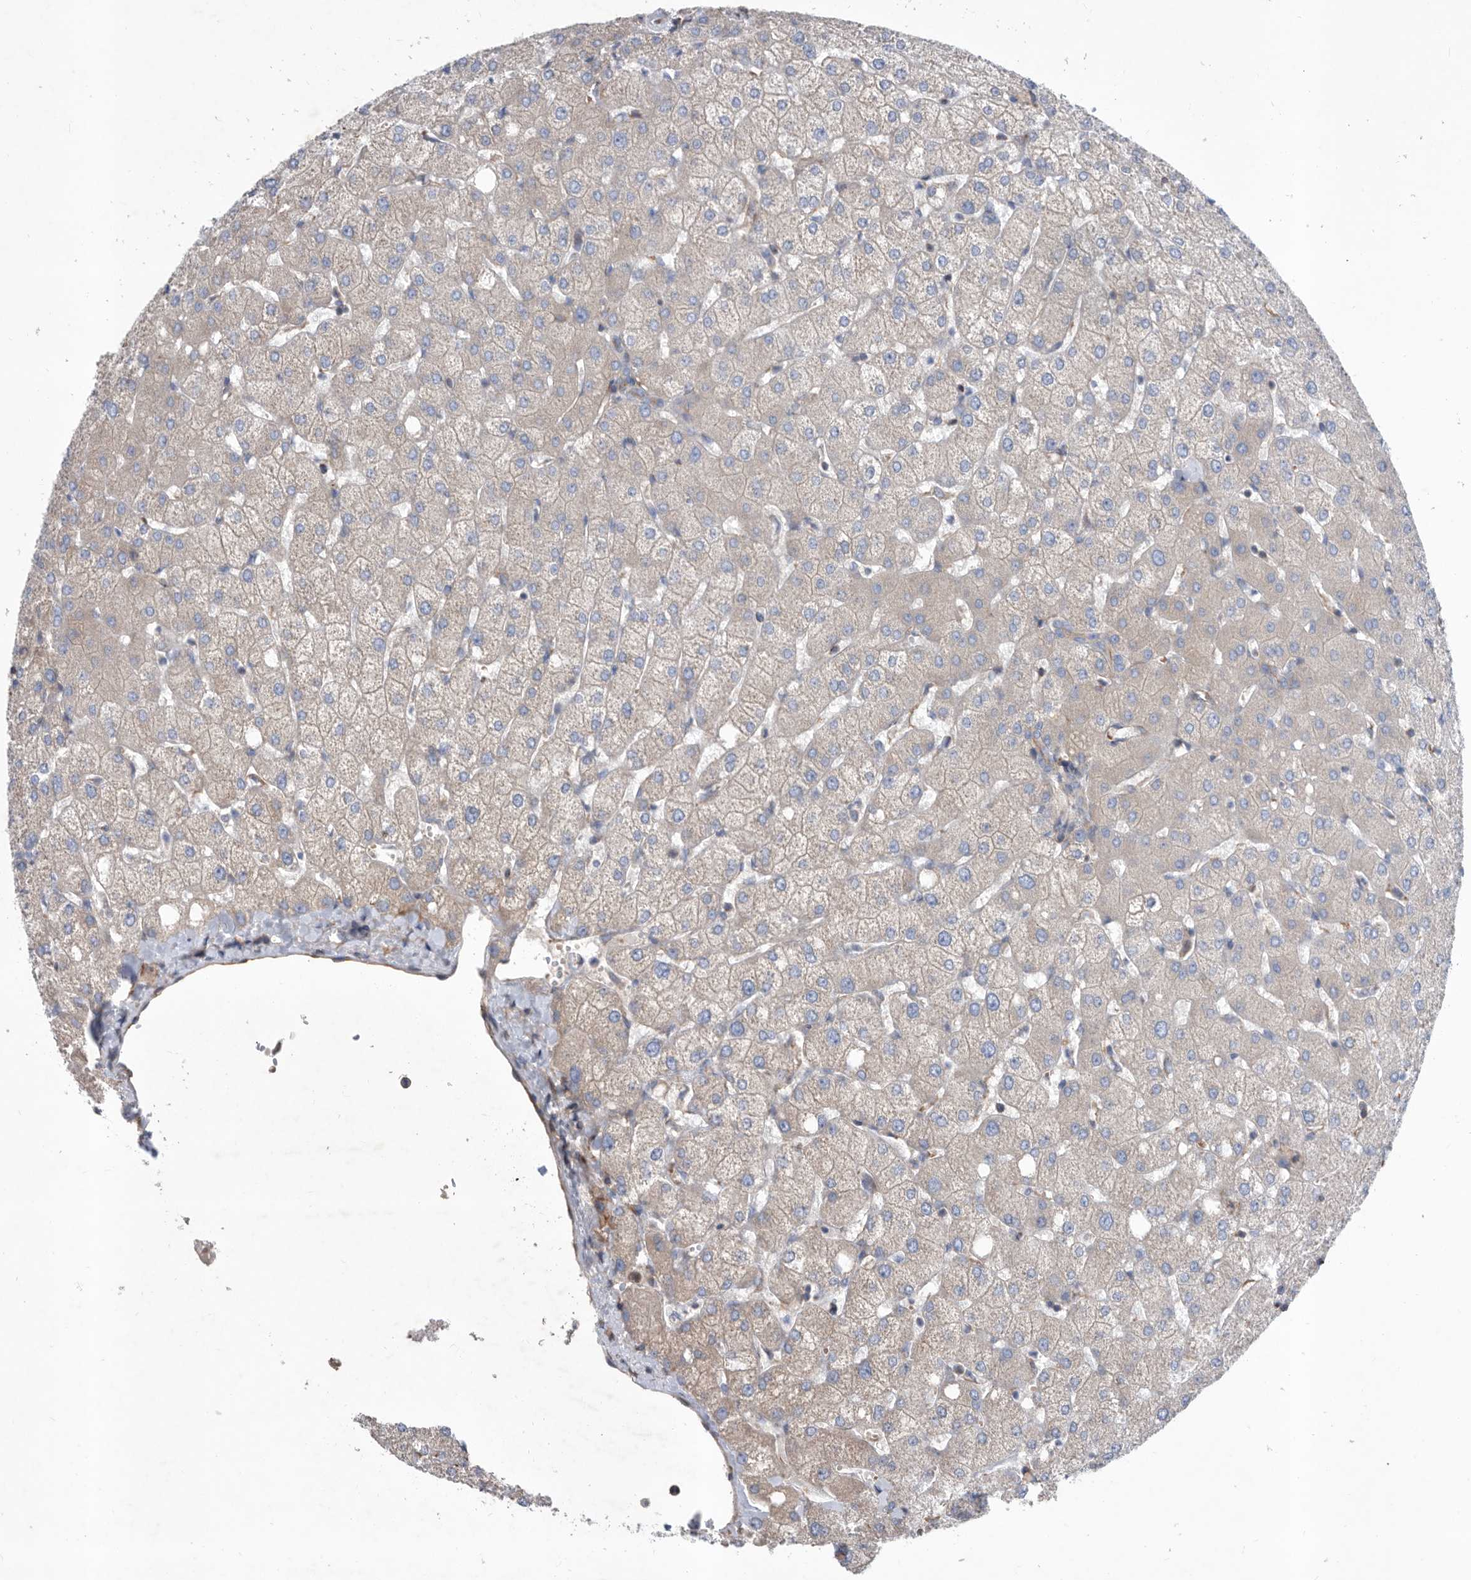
{"staining": {"intensity": "negative", "quantity": "none", "location": "none"}, "tissue": "liver", "cell_type": "Cholangiocytes", "image_type": "normal", "snomed": [{"axis": "morphology", "description": "Normal tissue, NOS"}, {"axis": "topography", "description": "Liver"}], "caption": "Immunohistochemistry (IHC) of unremarkable liver exhibits no positivity in cholangiocytes.", "gene": "ATP13A3", "patient": {"sex": "female", "age": 54}}